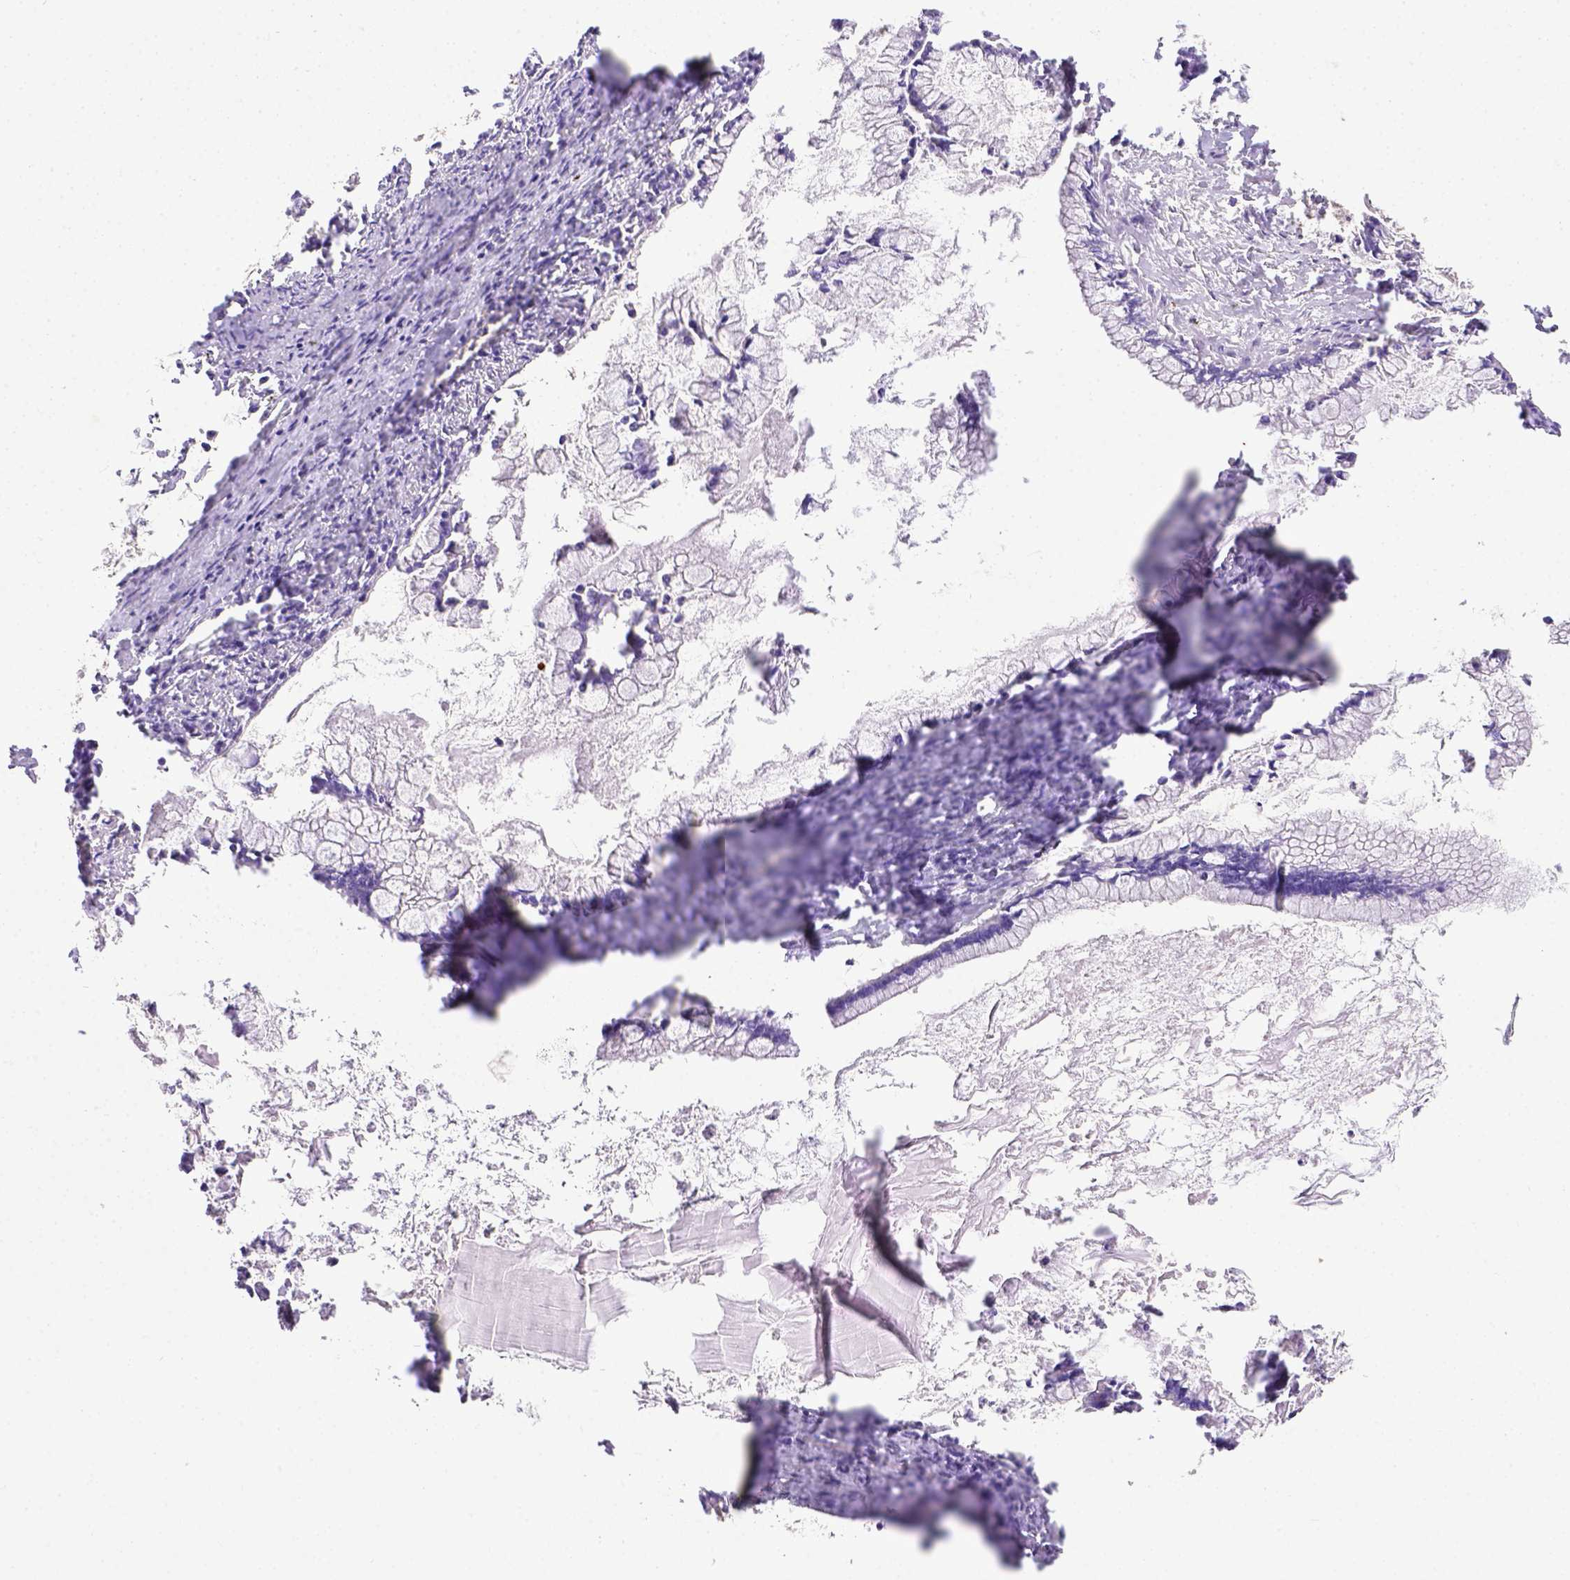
{"staining": {"intensity": "negative", "quantity": "none", "location": "none"}, "tissue": "ovarian cancer", "cell_type": "Tumor cells", "image_type": "cancer", "snomed": [{"axis": "morphology", "description": "Cystadenocarcinoma, mucinous, NOS"}, {"axis": "topography", "description": "Ovary"}], "caption": "DAB (3,3'-diaminobenzidine) immunohistochemical staining of ovarian cancer (mucinous cystadenocarcinoma) exhibits no significant positivity in tumor cells.", "gene": "BTN1A1", "patient": {"sex": "female", "age": 67}}